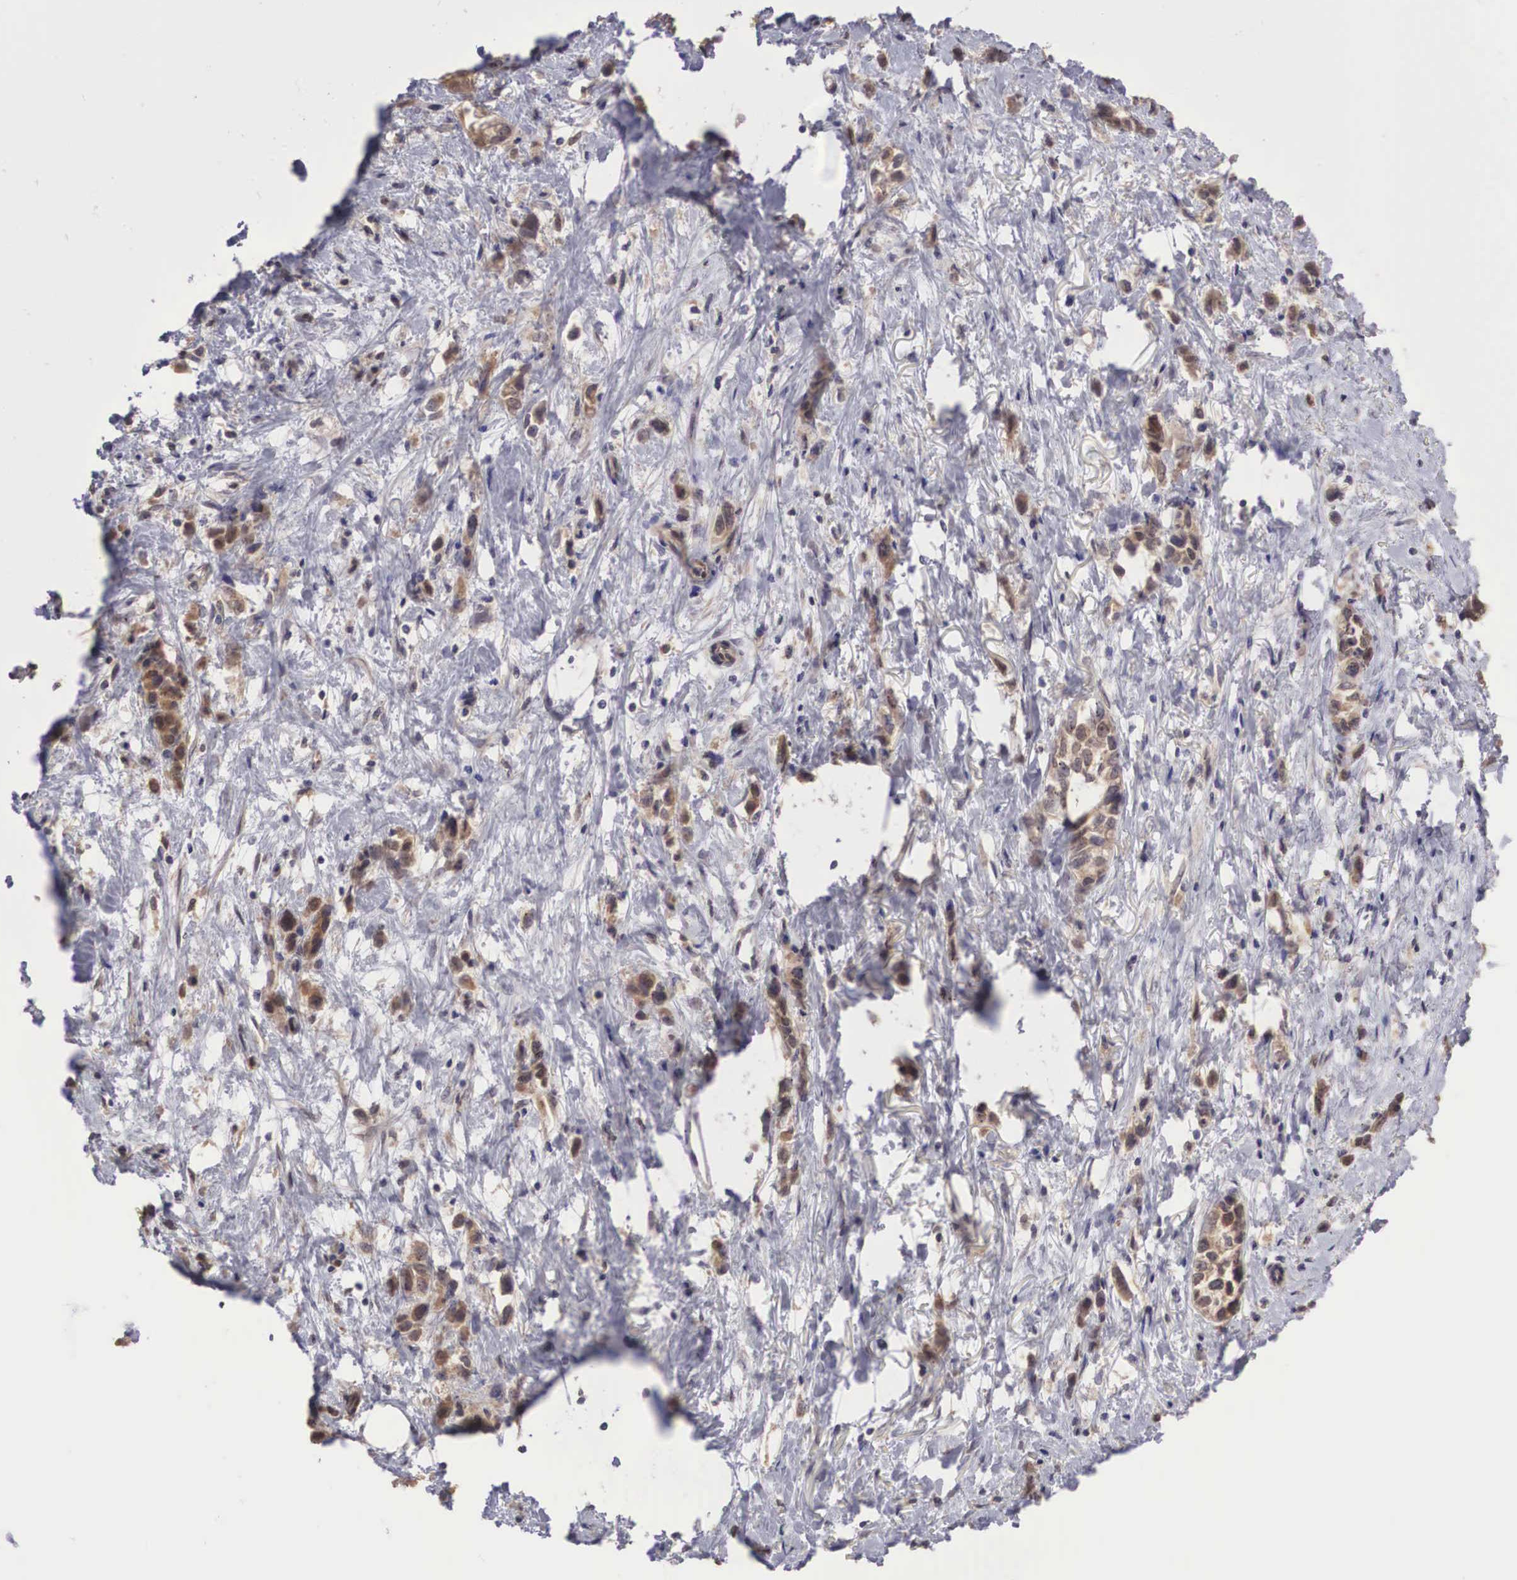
{"staining": {"intensity": "weak", "quantity": ">75%", "location": "cytoplasmic/membranous"}, "tissue": "stomach cancer", "cell_type": "Tumor cells", "image_type": "cancer", "snomed": [{"axis": "morphology", "description": "Adenocarcinoma, NOS"}, {"axis": "topography", "description": "Stomach, upper"}], "caption": "Immunohistochemical staining of human adenocarcinoma (stomach) shows low levels of weak cytoplasmic/membranous protein staining in about >75% of tumor cells. (Stains: DAB (3,3'-diaminobenzidine) in brown, nuclei in blue, Microscopy: brightfield microscopy at high magnification).", "gene": "DNAJB7", "patient": {"sex": "male", "age": 76}}